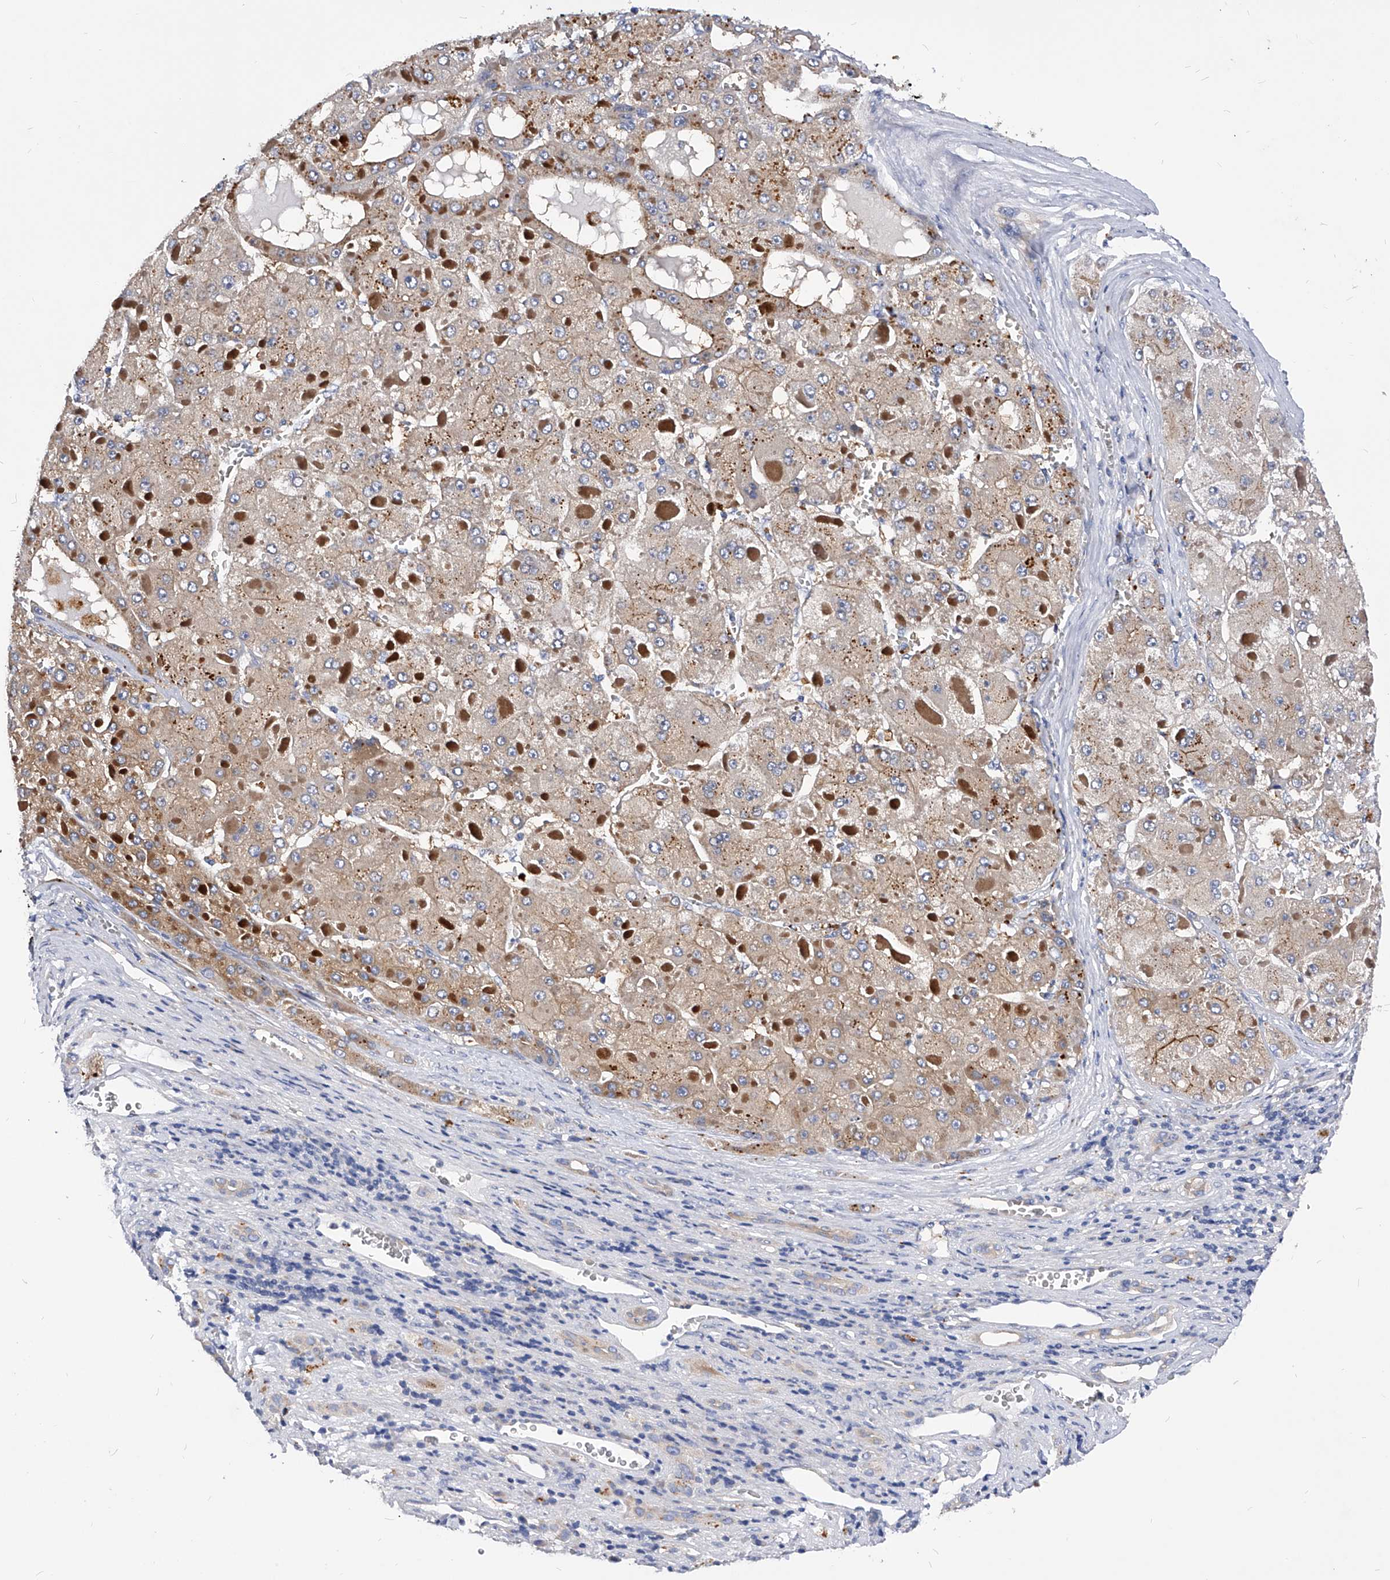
{"staining": {"intensity": "weak", "quantity": ">75%", "location": "cytoplasmic/membranous"}, "tissue": "liver cancer", "cell_type": "Tumor cells", "image_type": "cancer", "snomed": [{"axis": "morphology", "description": "Carcinoma, Hepatocellular, NOS"}, {"axis": "topography", "description": "Liver"}], "caption": "A brown stain shows weak cytoplasmic/membranous positivity of a protein in liver cancer tumor cells. The staining was performed using DAB (3,3'-diaminobenzidine), with brown indicating positive protein expression. Nuclei are stained blue with hematoxylin.", "gene": "PPP5C", "patient": {"sex": "female", "age": 73}}